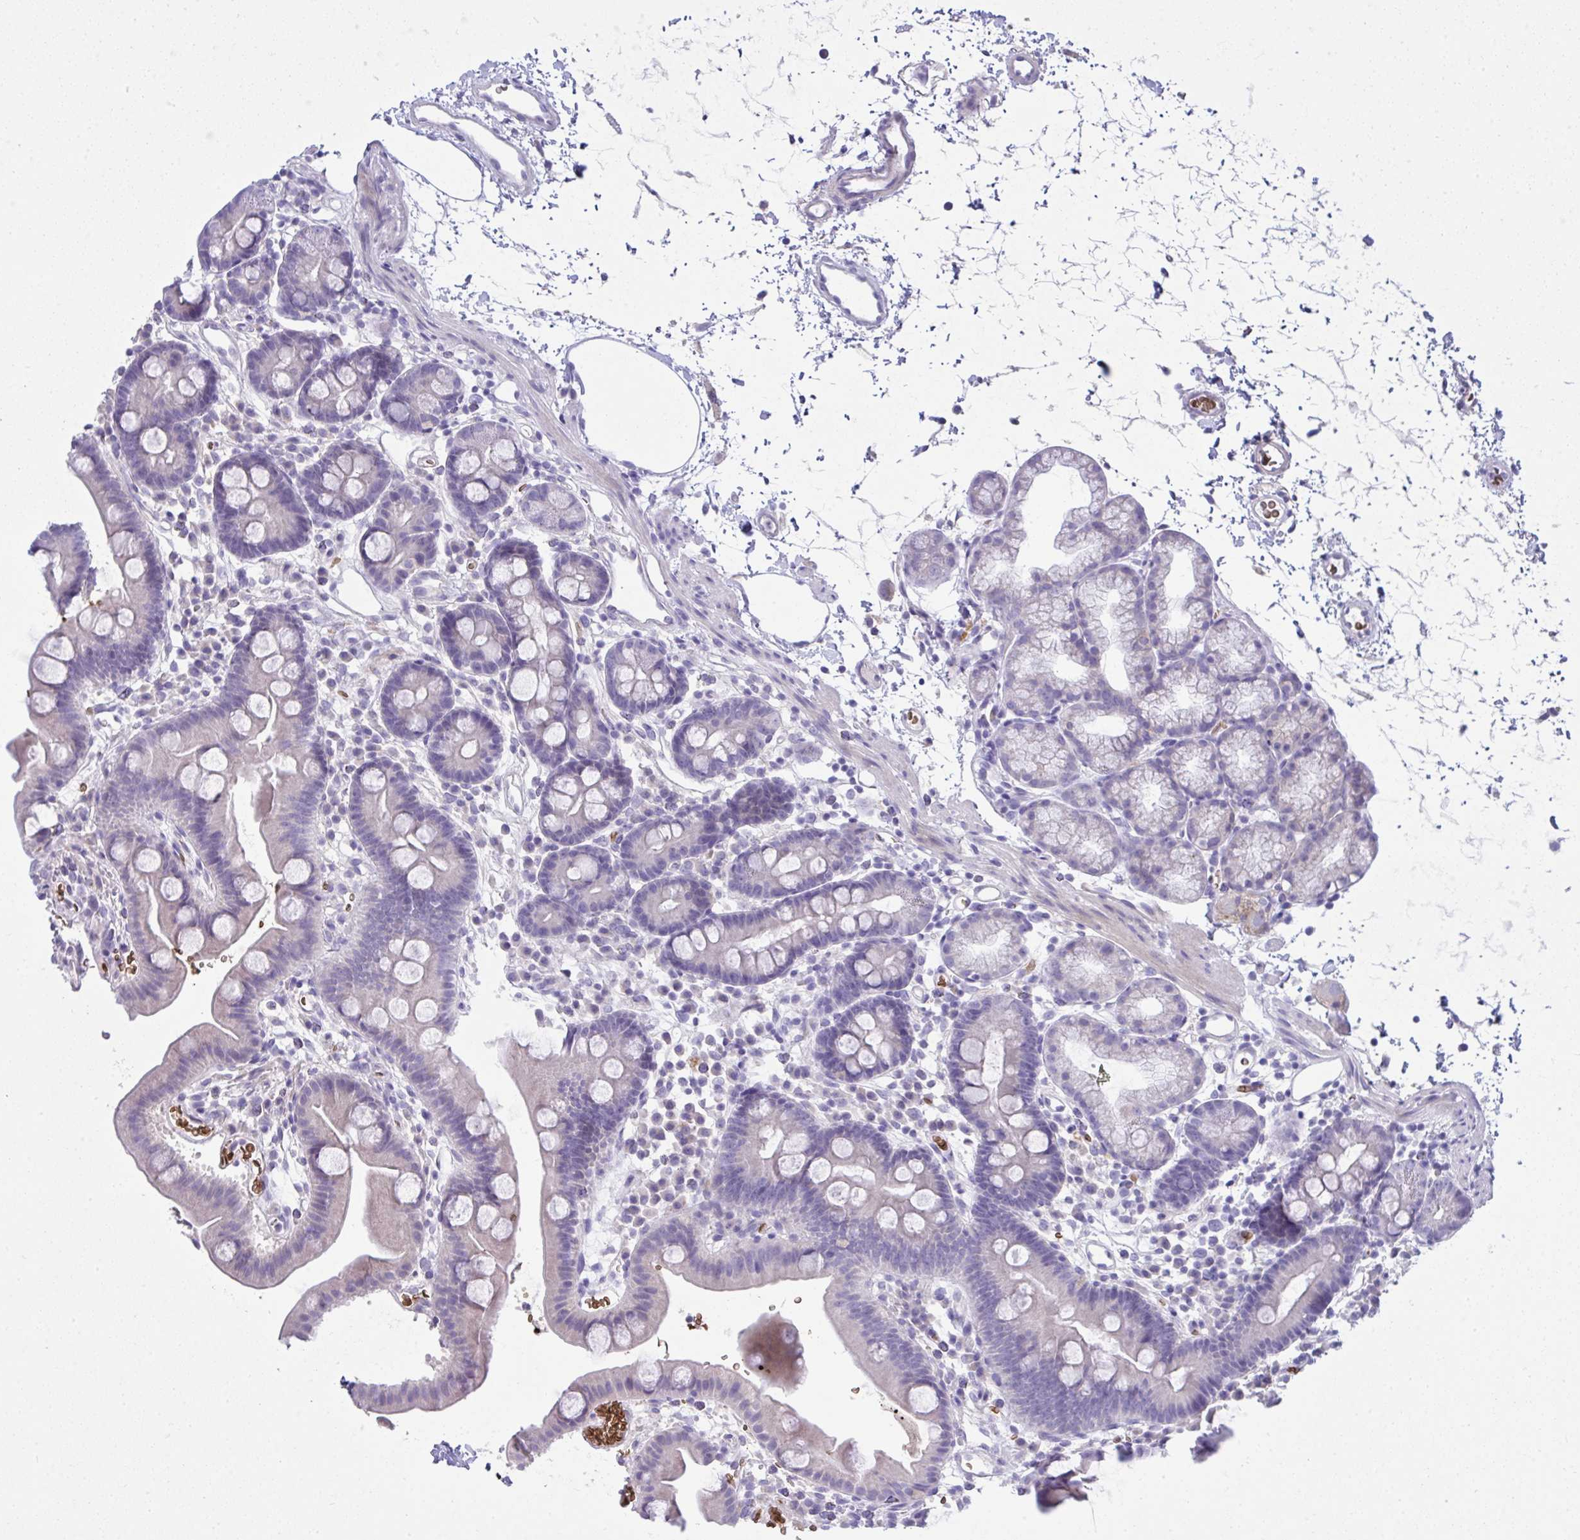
{"staining": {"intensity": "negative", "quantity": "none", "location": "none"}, "tissue": "duodenum", "cell_type": "Glandular cells", "image_type": "normal", "snomed": [{"axis": "morphology", "description": "Normal tissue, NOS"}, {"axis": "topography", "description": "Duodenum"}], "caption": "DAB (3,3'-diaminobenzidine) immunohistochemical staining of normal duodenum exhibits no significant positivity in glandular cells. (DAB immunohistochemistry (IHC) visualized using brightfield microscopy, high magnification).", "gene": "SPTB", "patient": {"sex": "male", "age": 59}}